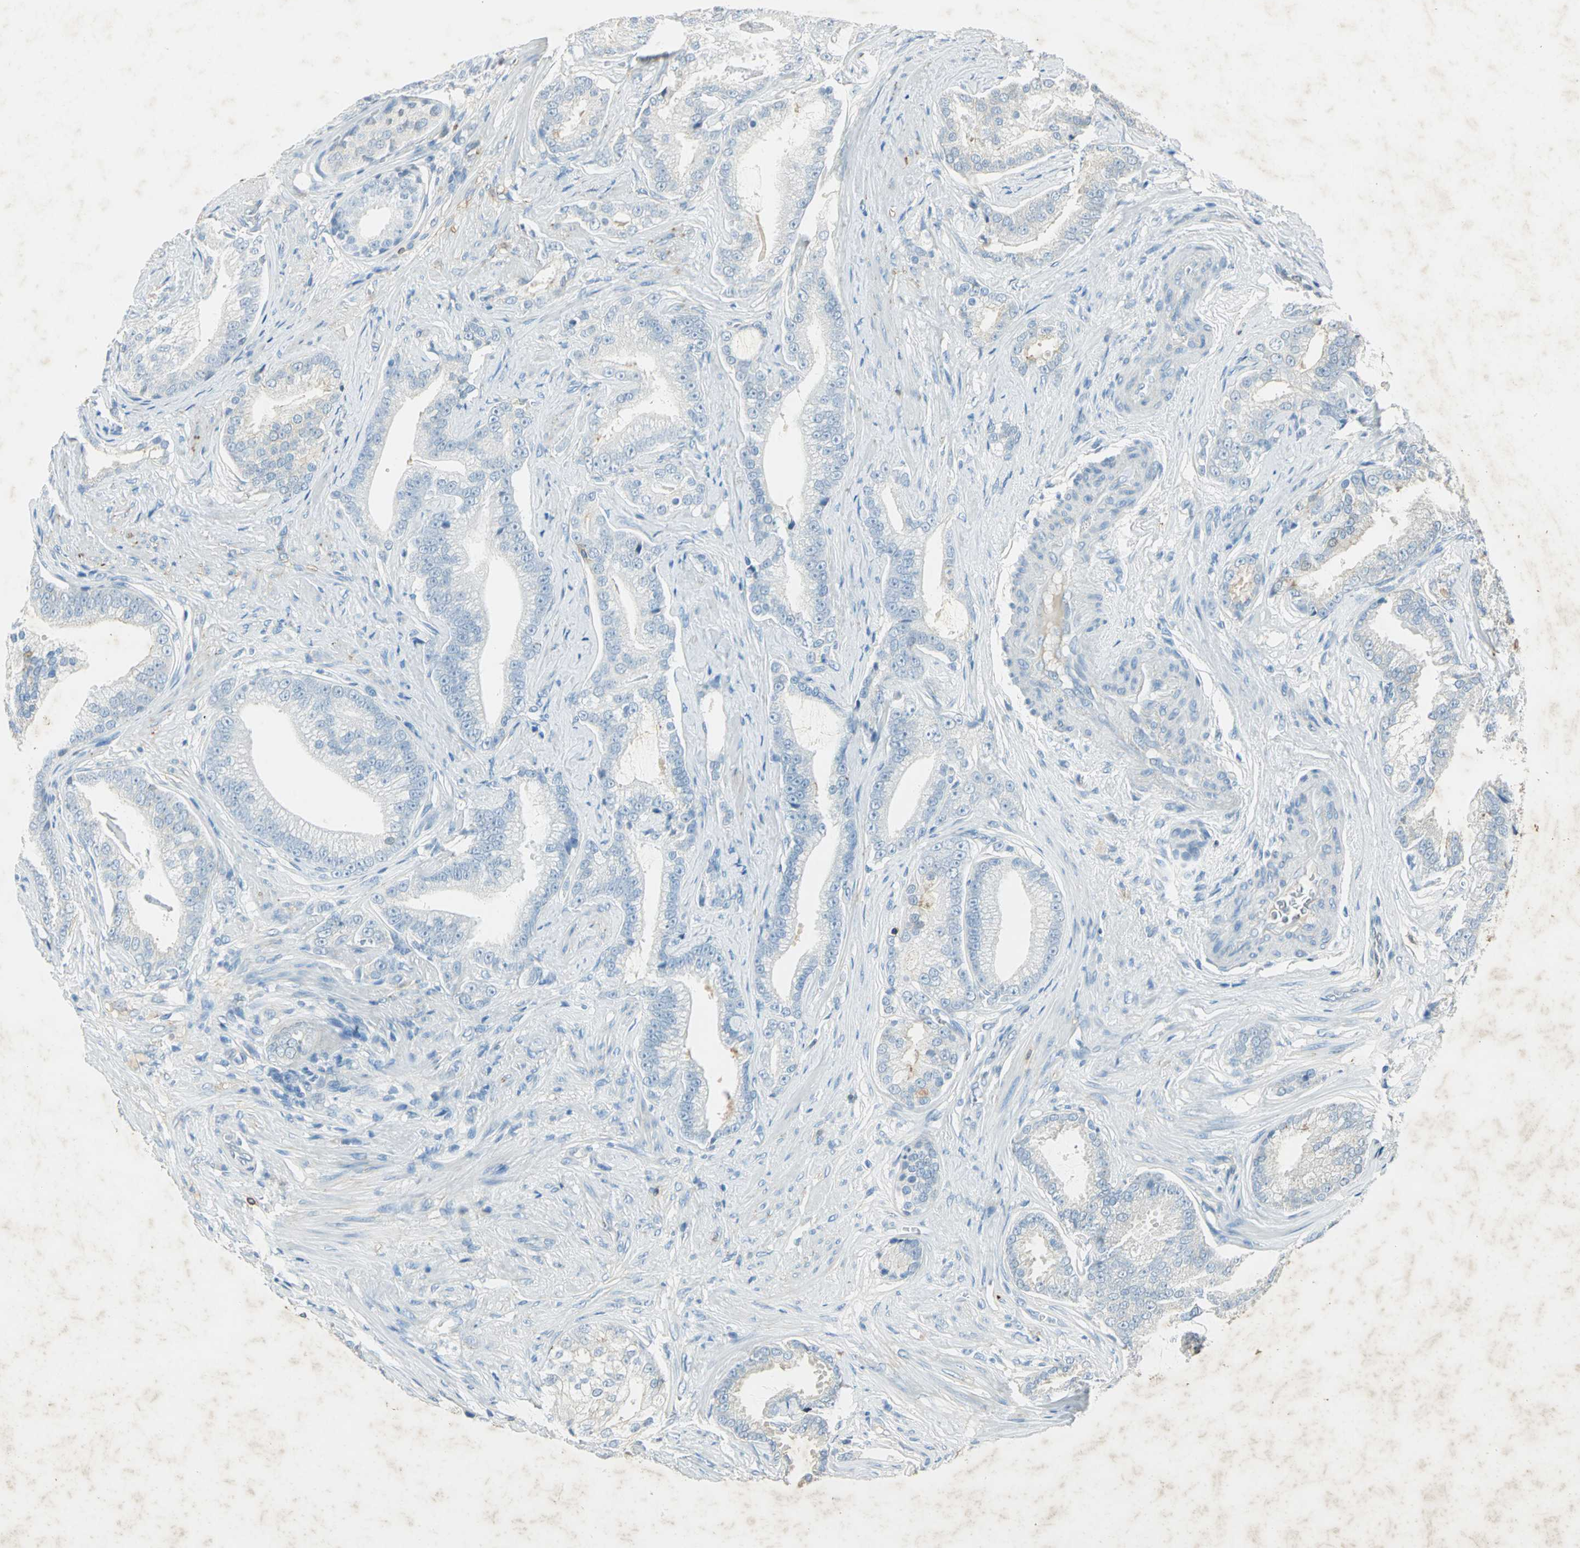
{"staining": {"intensity": "negative", "quantity": "none", "location": "none"}, "tissue": "prostate cancer", "cell_type": "Tumor cells", "image_type": "cancer", "snomed": [{"axis": "morphology", "description": "Adenocarcinoma, Low grade"}, {"axis": "topography", "description": "Prostate"}], "caption": "Immunohistochemical staining of human prostate low-grade adenocarcinoma shows no significant positivity in tumor cells.", "gene": "ANXA4", "patient": {"sex": "male", "age": 58}}